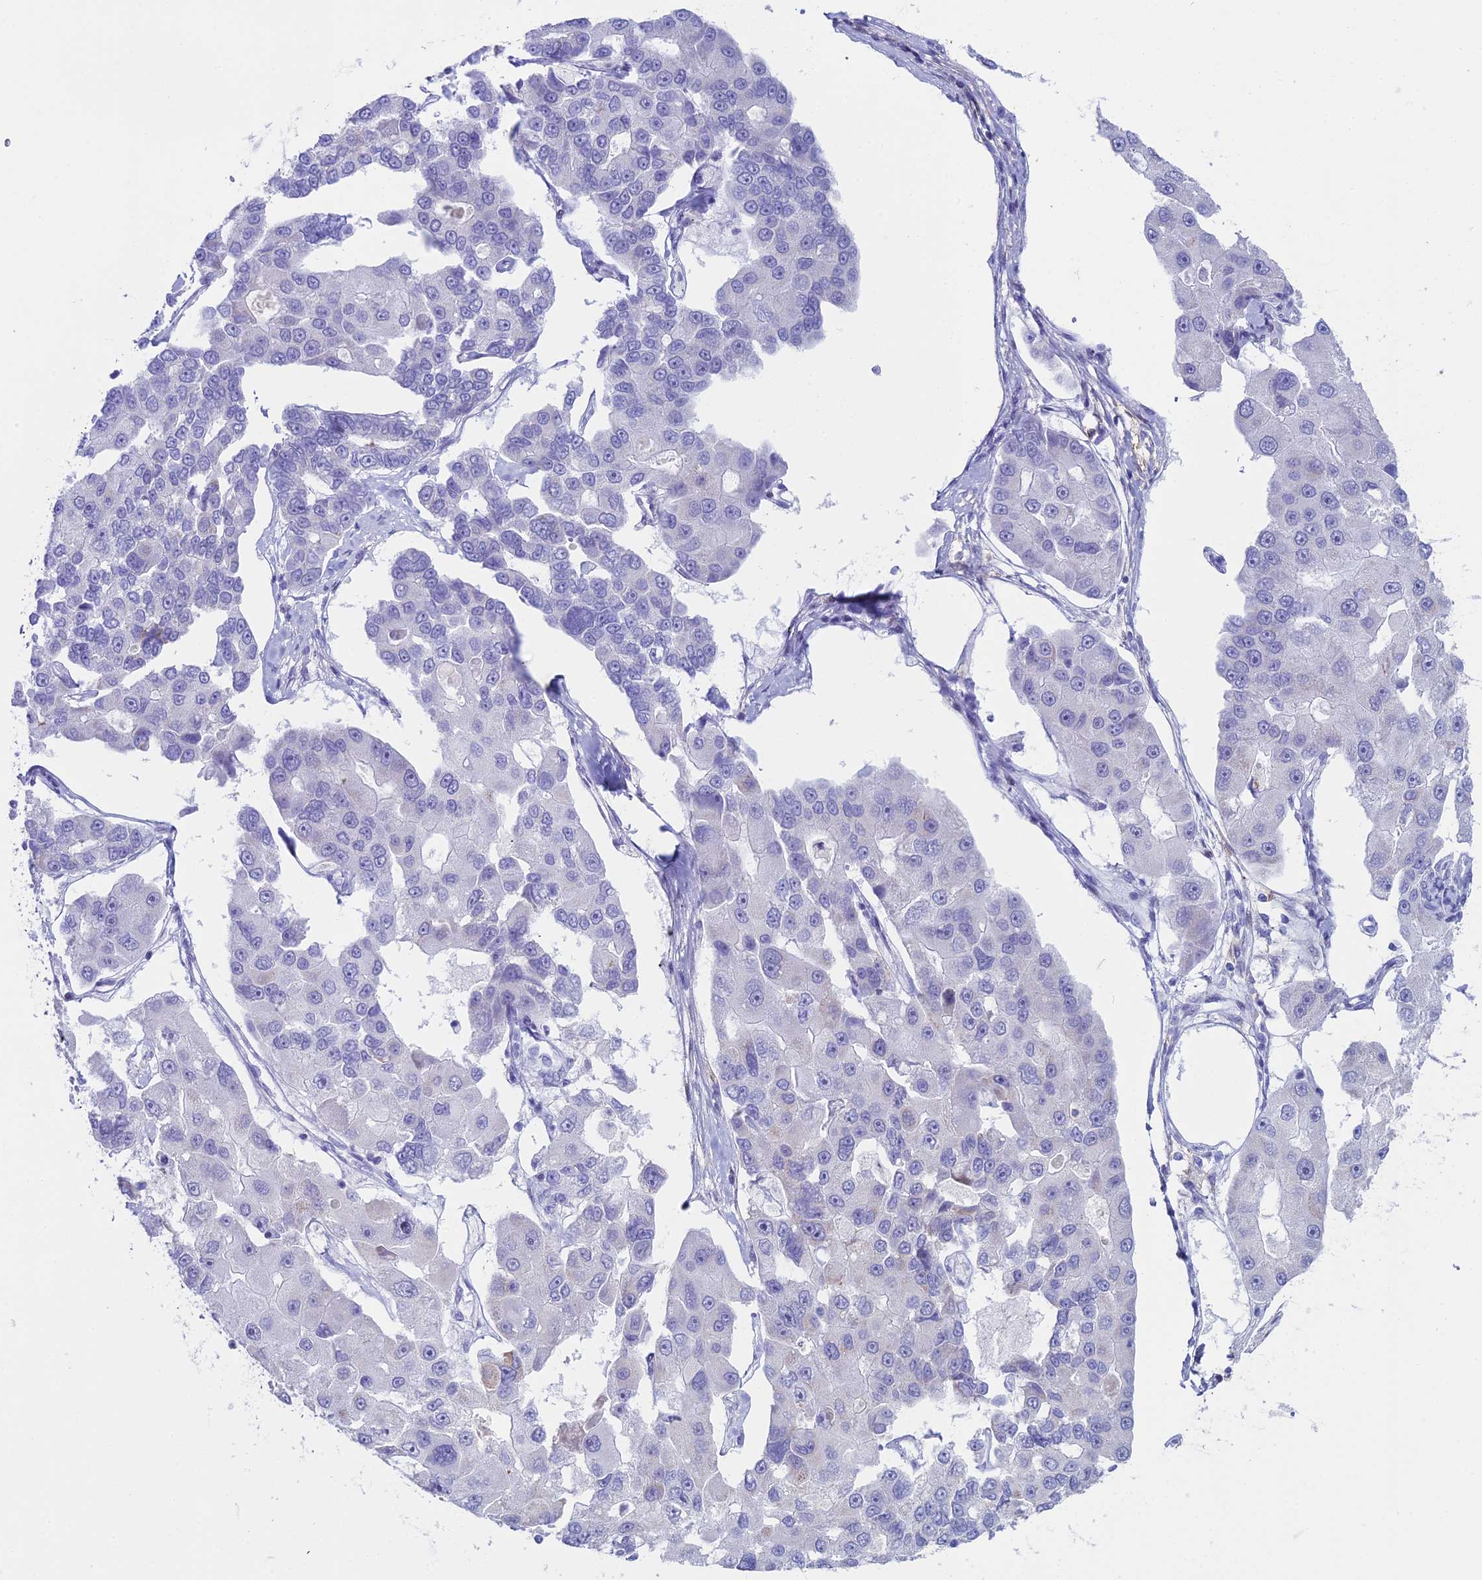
{"staining": {"intensity": "negative", "quantity": "none", "location": "none"}, "tissue": "lung cancer", "cell_type": "Tumor cells", "image_type": "cancer", "snomed": [{"axis": "morphology", "description": "Adenocarcinoma, NOS"}, {"axis": "topography", "description": "Lung"}], "caption": "The micrograph demonstrates no staining of tumor cells in lung adenocarcinoma.", "gene": "CC2D2A", "patient": {"sex": "female", "age": 54}}